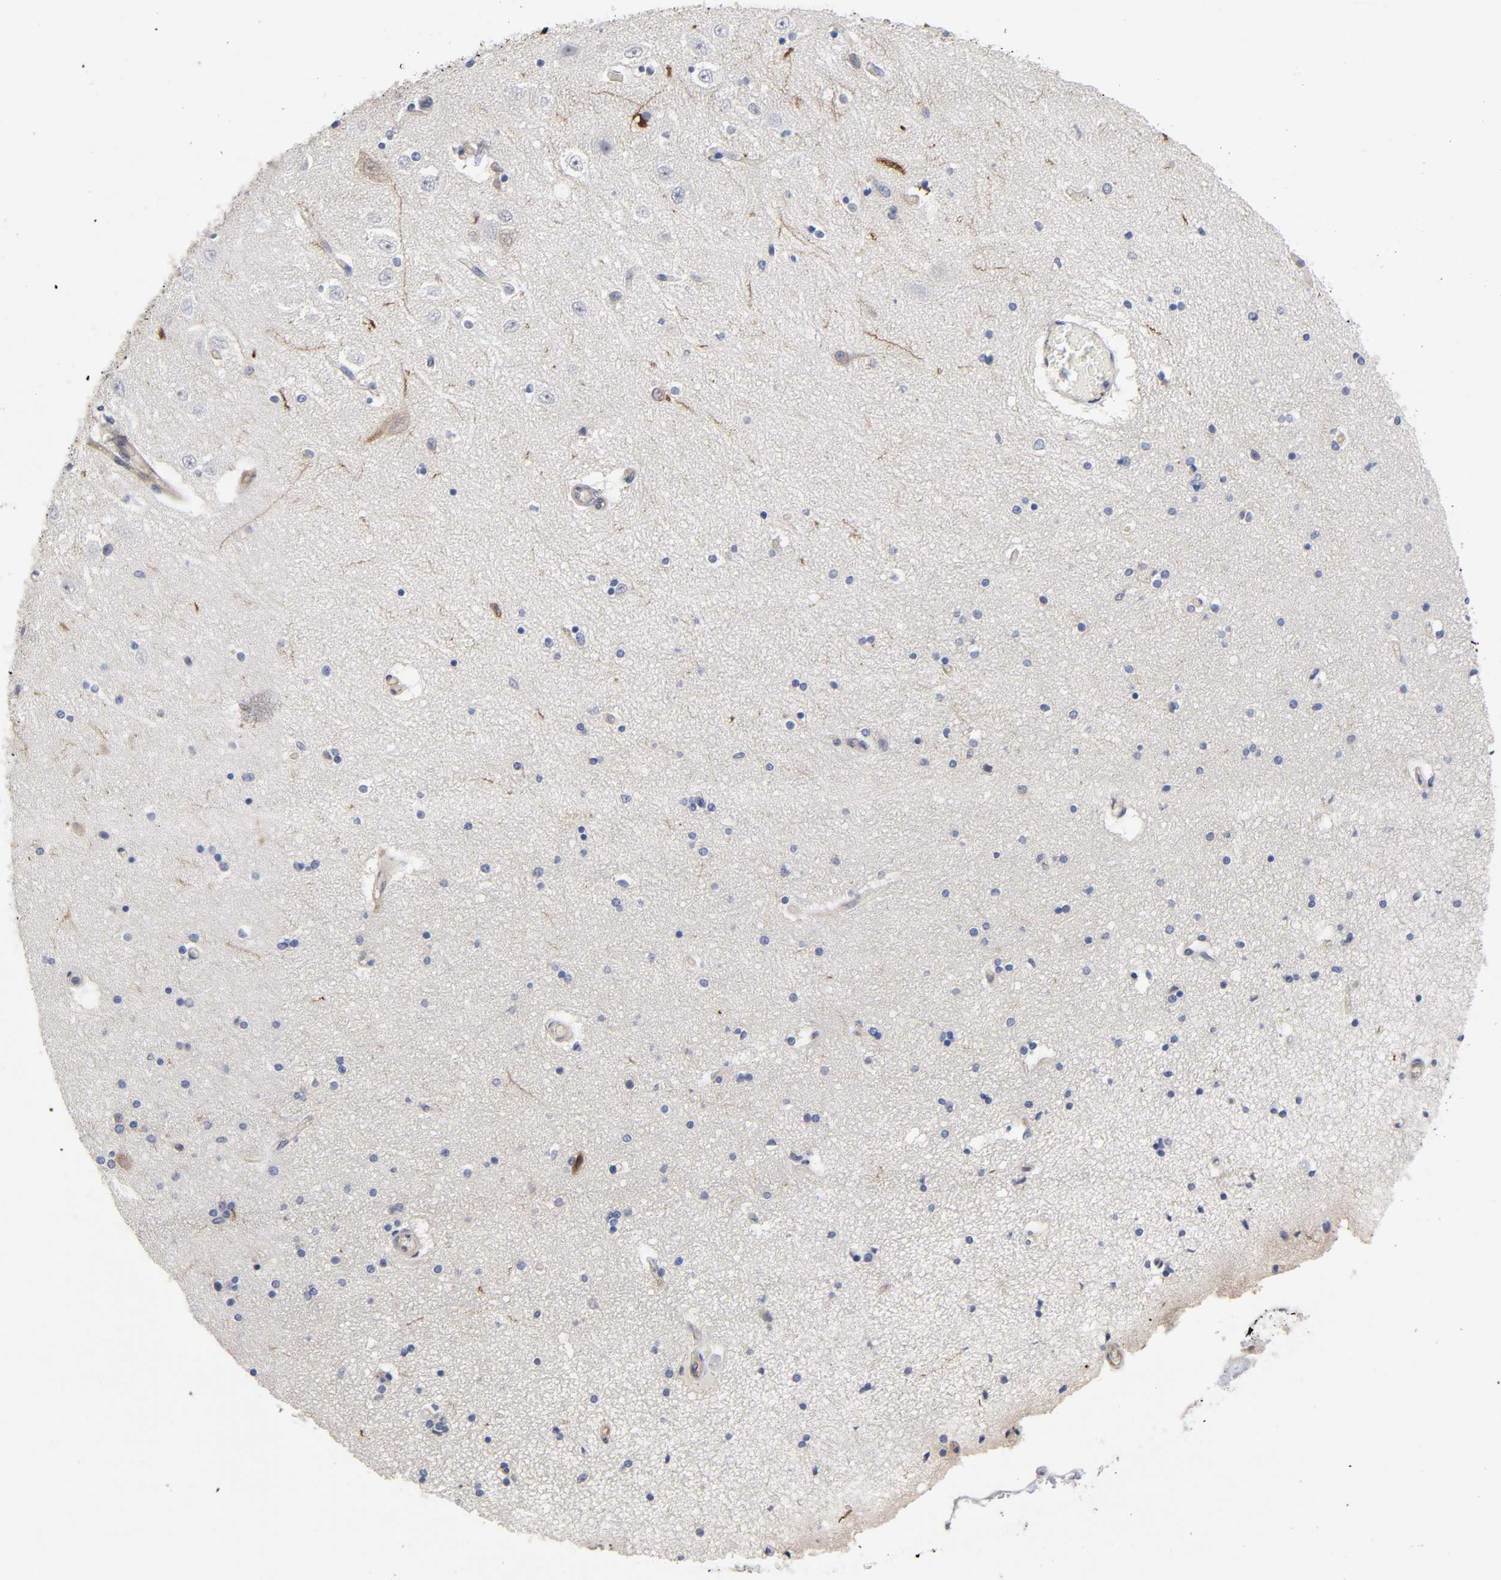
{"staining": {"intensity": "negative", "quantity": "none", "location": "none"}, "tissue": "hippocampus", "cell_type": "Glial cells", "image_type": "normal", "snomed": [{"axis": "morphology", "description": "Normal tissue, NOS"}, {"axis": "topography", "description": "Hippocampus"}], "caption": "IHC of unremarkable hippocampus exhibits no expression in glial cells. Brightfield microscopy of IHC stained with DAB (brown) and hematoxylin (blue), captured at high magnification.", "gene": "RAB13", "patient": {"sex": "female", "age": 54}}